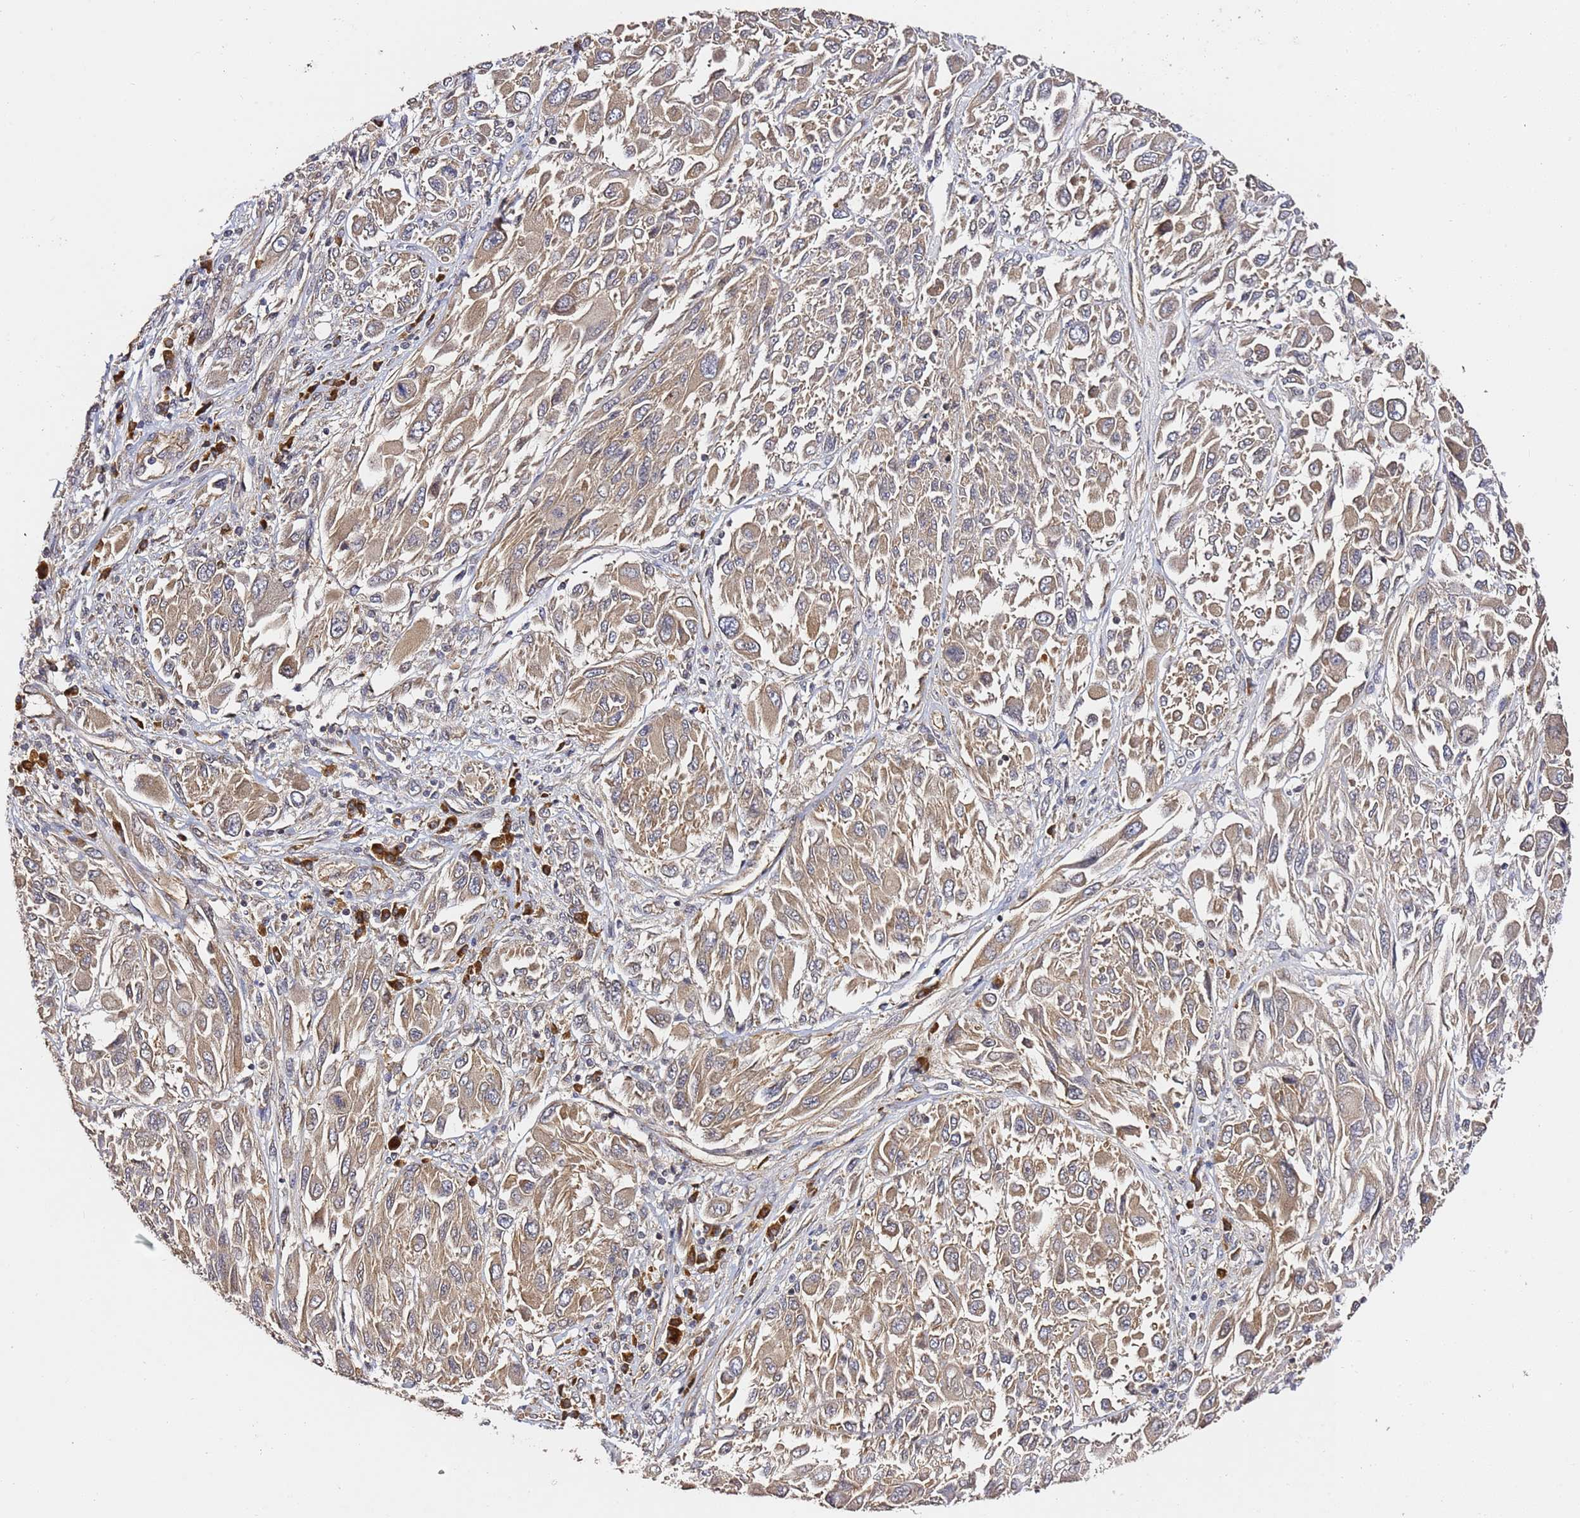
{"staining": {"intensity": "moderate", "quantity": ">75%", "location": "cytoplasmic/membranous"}, "tissue": "melanoma", "cell_type": "Tumor cells", "image_type": "cancer", "snomed": [{"axis": "morphology", "description": "Malignant melanoma, NOS"}, {"axis": "topography", "description": "Skin"}], "caption": "An image of malignant melanoma stained for a protein displays moderate cytoplasmic/membranous brown staining in tumor cells. (Brightfield microscopy of DAB IHC at high magnification).", "gene": "OSBPL2", "patient": {"sex": "female", "age": 91}}